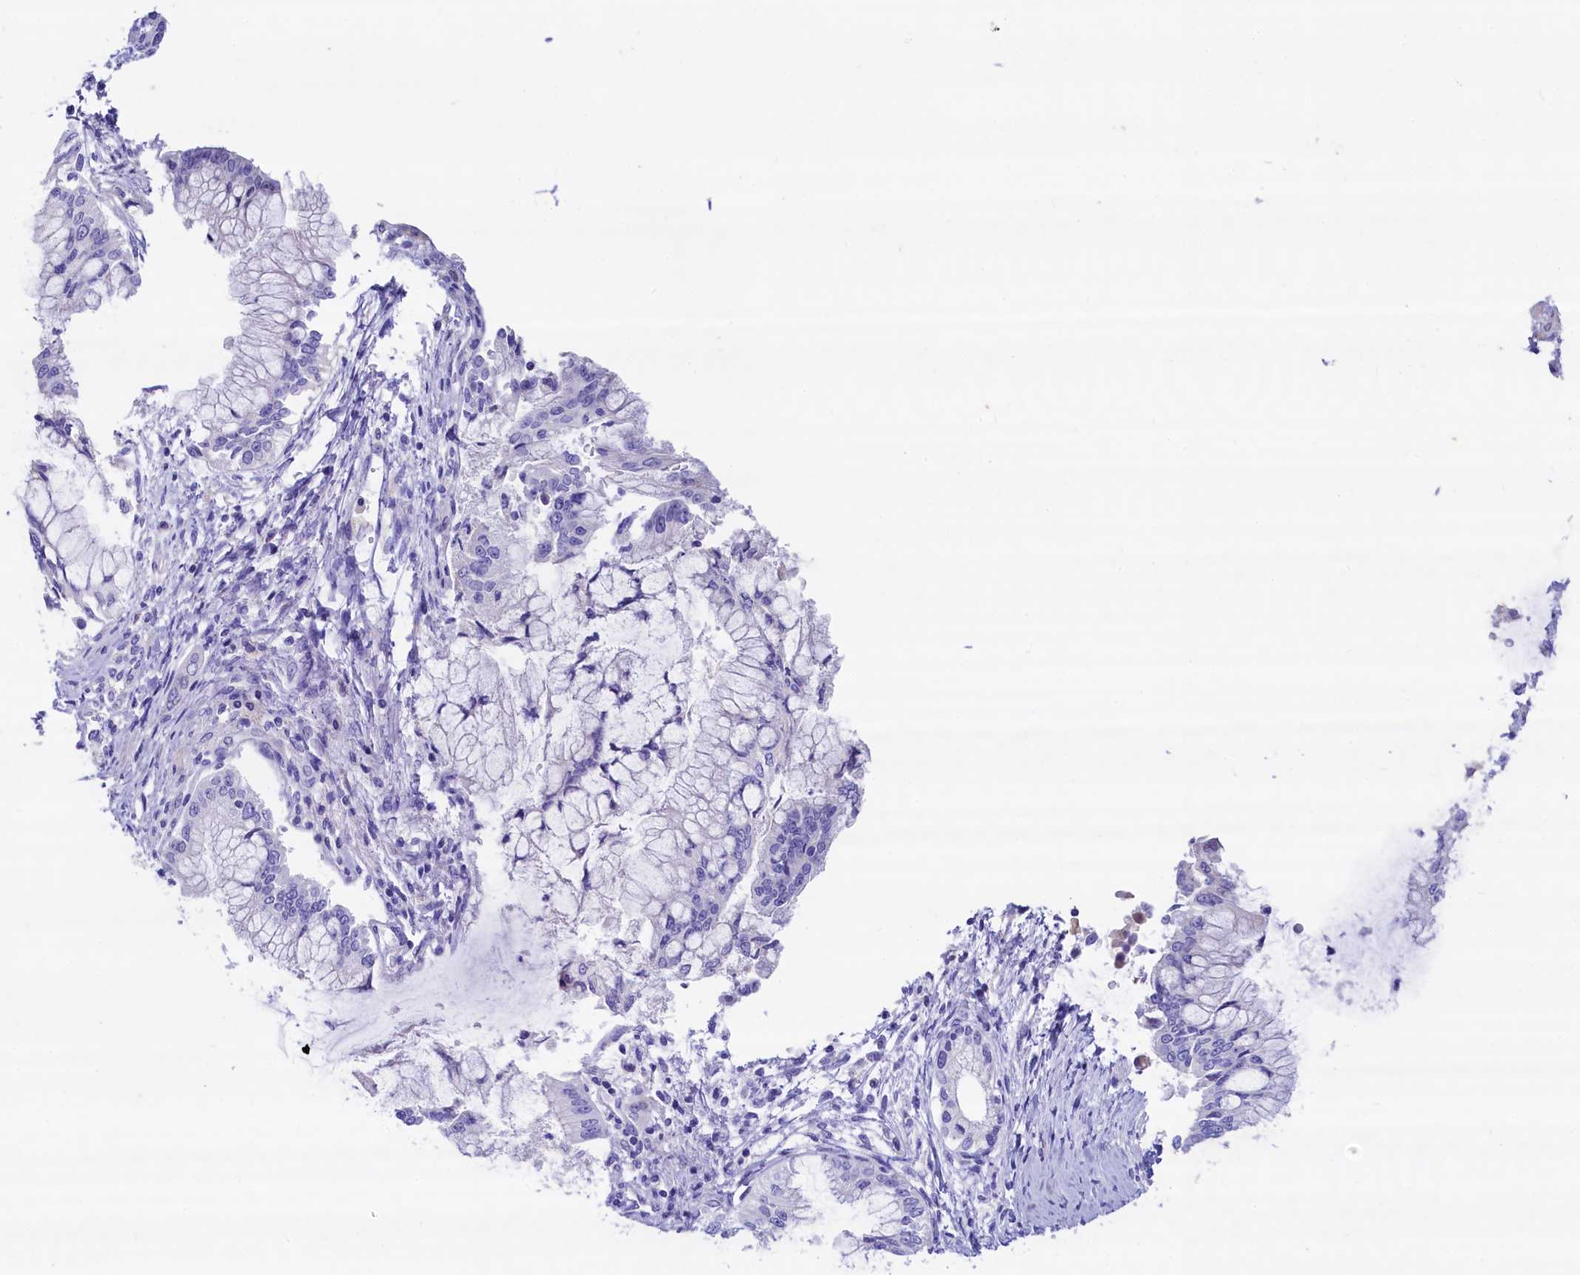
{"staining": {"intensity": "negative", "quantity": "none", "location": "none"}, "tissue": "pancreatic cancer", "cell_type": "Tumor cells", "image_type": "cancer", "snomed": [{"axis": "morphology", "description": "Adenocarcinoma, NOS"}, {"axis": "topography", "description": "Pancreas"}], "caption": "Human pancreatic cancer stained for a protein using IHC displays no staining in tumor cells.", "gene": "RBP3", "patient": {"sex": "male", "age": 46}}